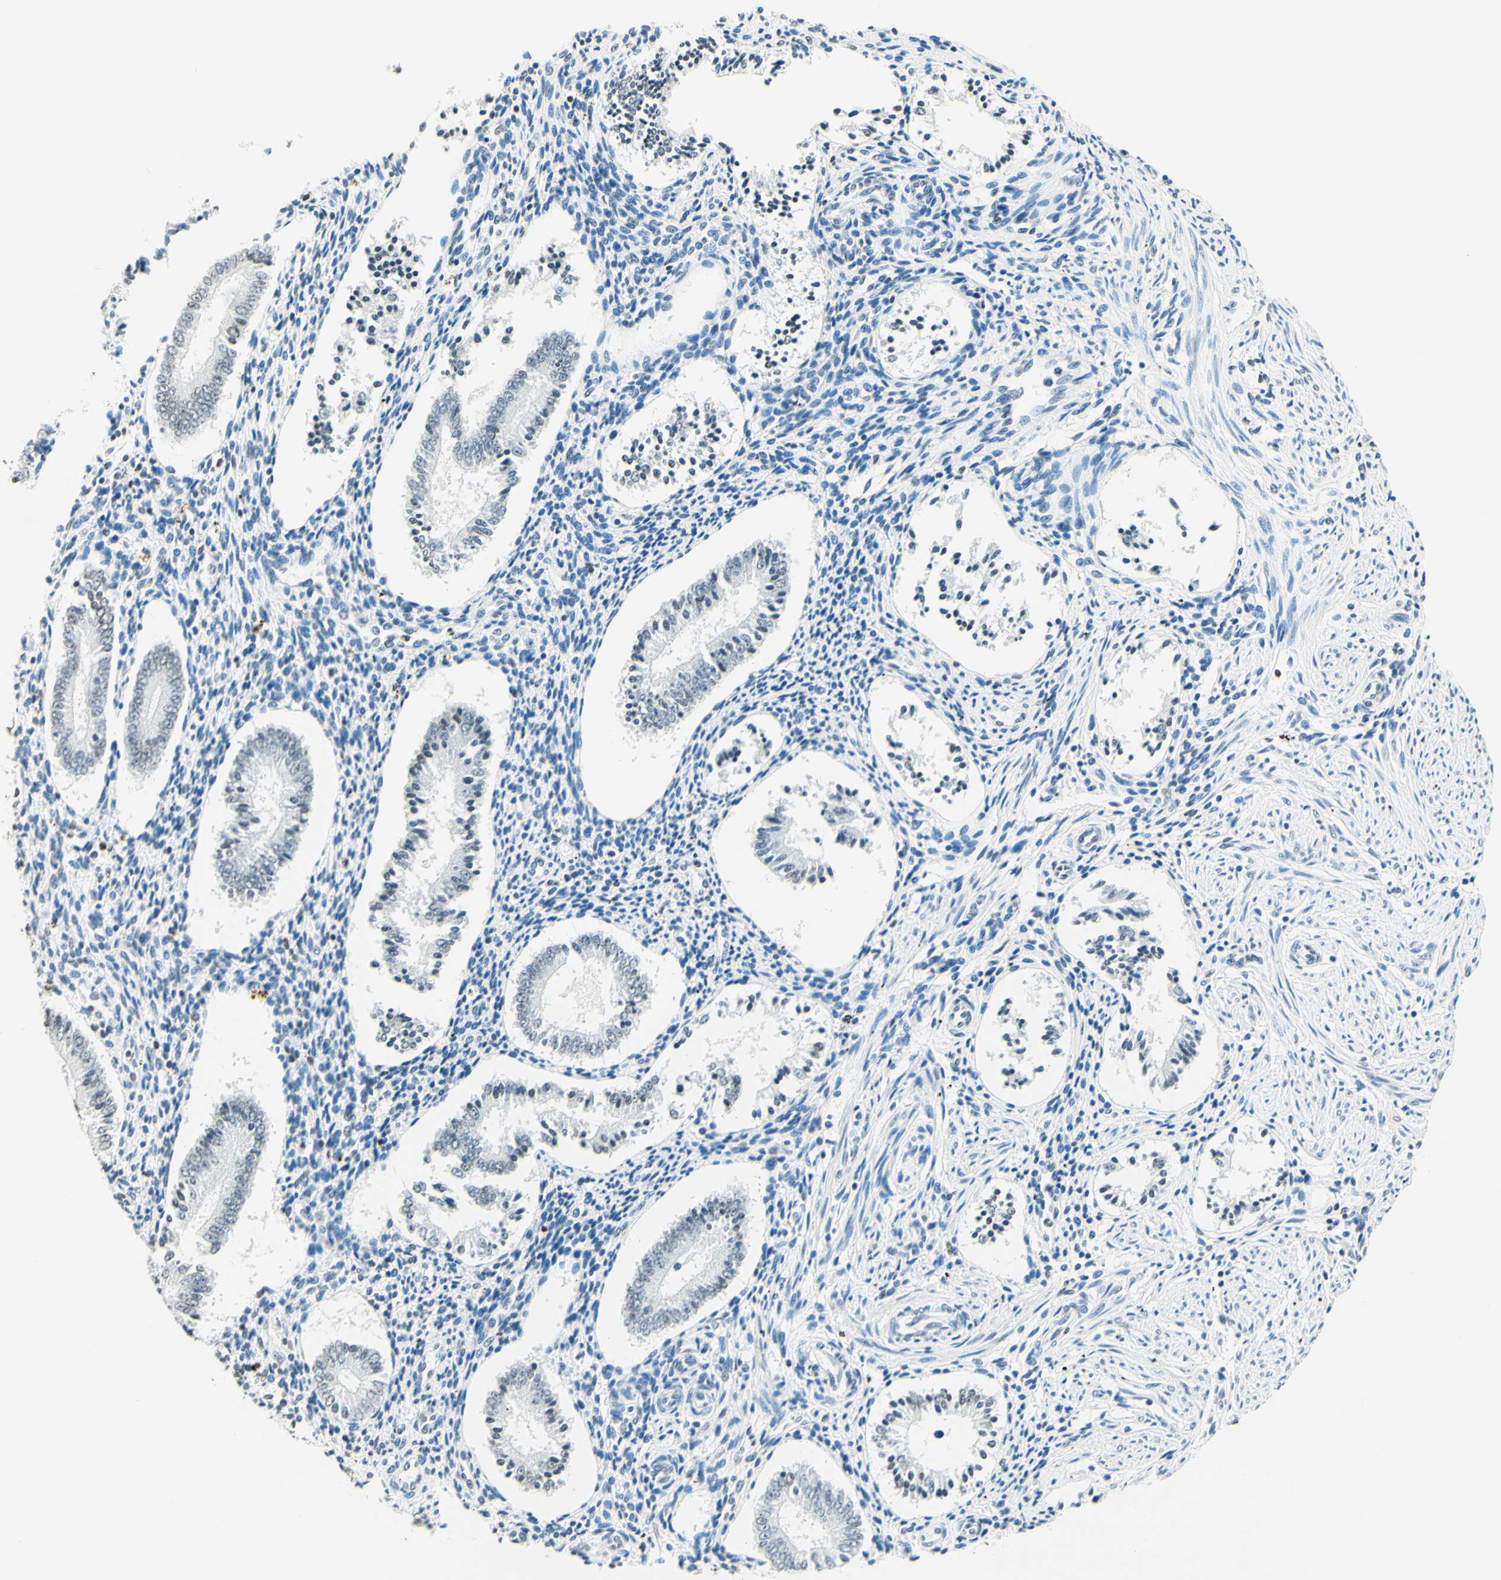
{"staining": {"intensity": "weak", "quantity": "25%-75%", "location": "nuclear"}, "tissue": "endometrium", "cell_type": "Cells in endometrial stroma", "image_type": "normal", "snomed": [{"axis": "morphology", "description": "Normal tissue, NOS"}, {"axis": "topography", "description": "Endometrium"}], "caption": "Unremarkable endometrium was stained to show a protein in brown. There is low levels of weak nuclear expression in about 25%-75% of cells in endometrial stroma. The staining was performed using DAB, with brown indicating positive protein expression. Nuclei are stained blue with hematoxylin.", "gene": "MSH2", "patient": {"sex": "female", "age": 42}}